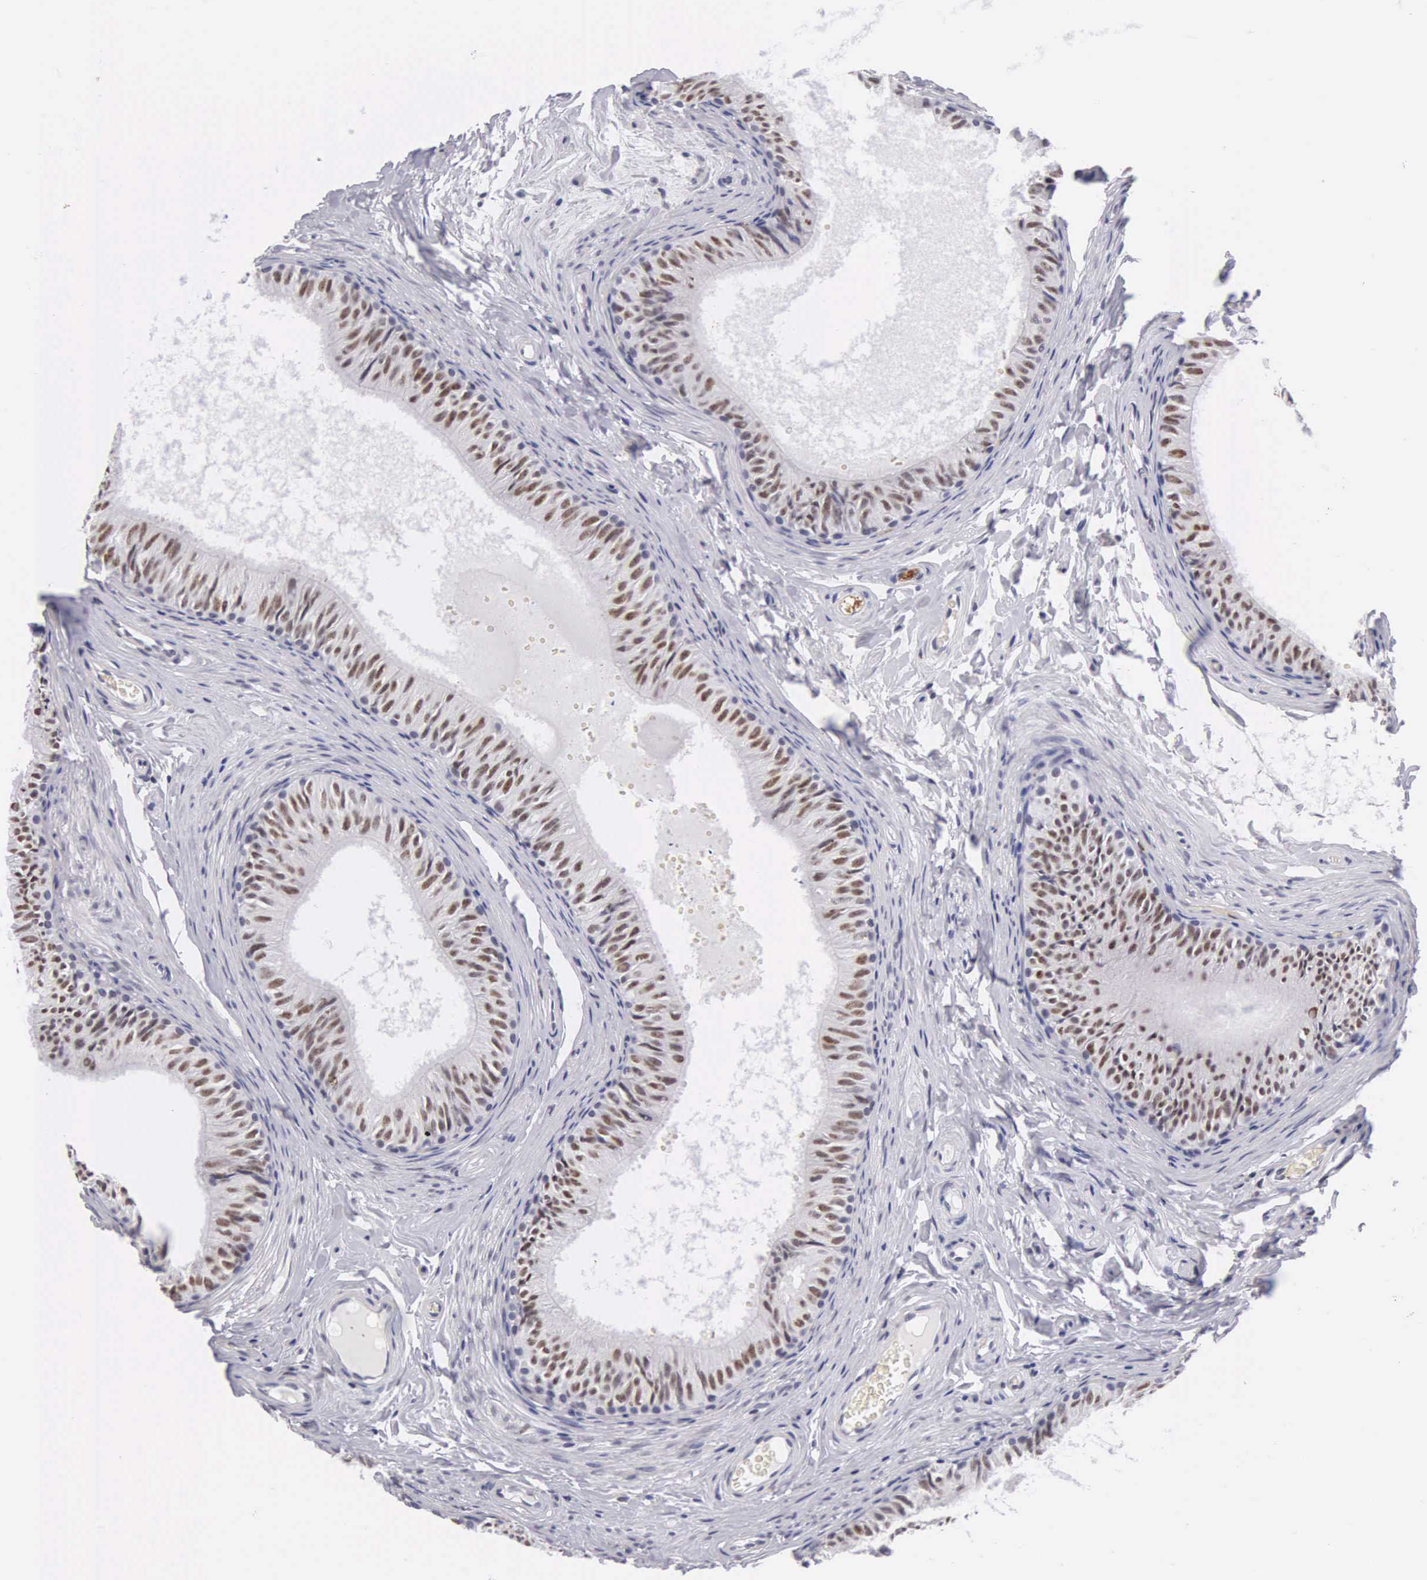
{"staining": {"intensity": "moderate", "quantity": "25%-75%", "location": "nuclear"}, "tissue": "epididymis", "cell_type": "Glandular cells", "image_type": "normal", "snomed": [{"axis": "morphology", "description": "Normal tissue, NOS"}, {"axis": "topography", "description": "Epididymis"}], "caption": "A high-resolution micrograph shows immunohistochemistry (IHC) staining of benign epididymis, which reveals moderate nuclear expression in about 25%-75% of glandular cells. (IHC, brightfield microscopy, high magnification).", "gene": "FAM47A", "patient": {"sex": "male", "age": 23}}